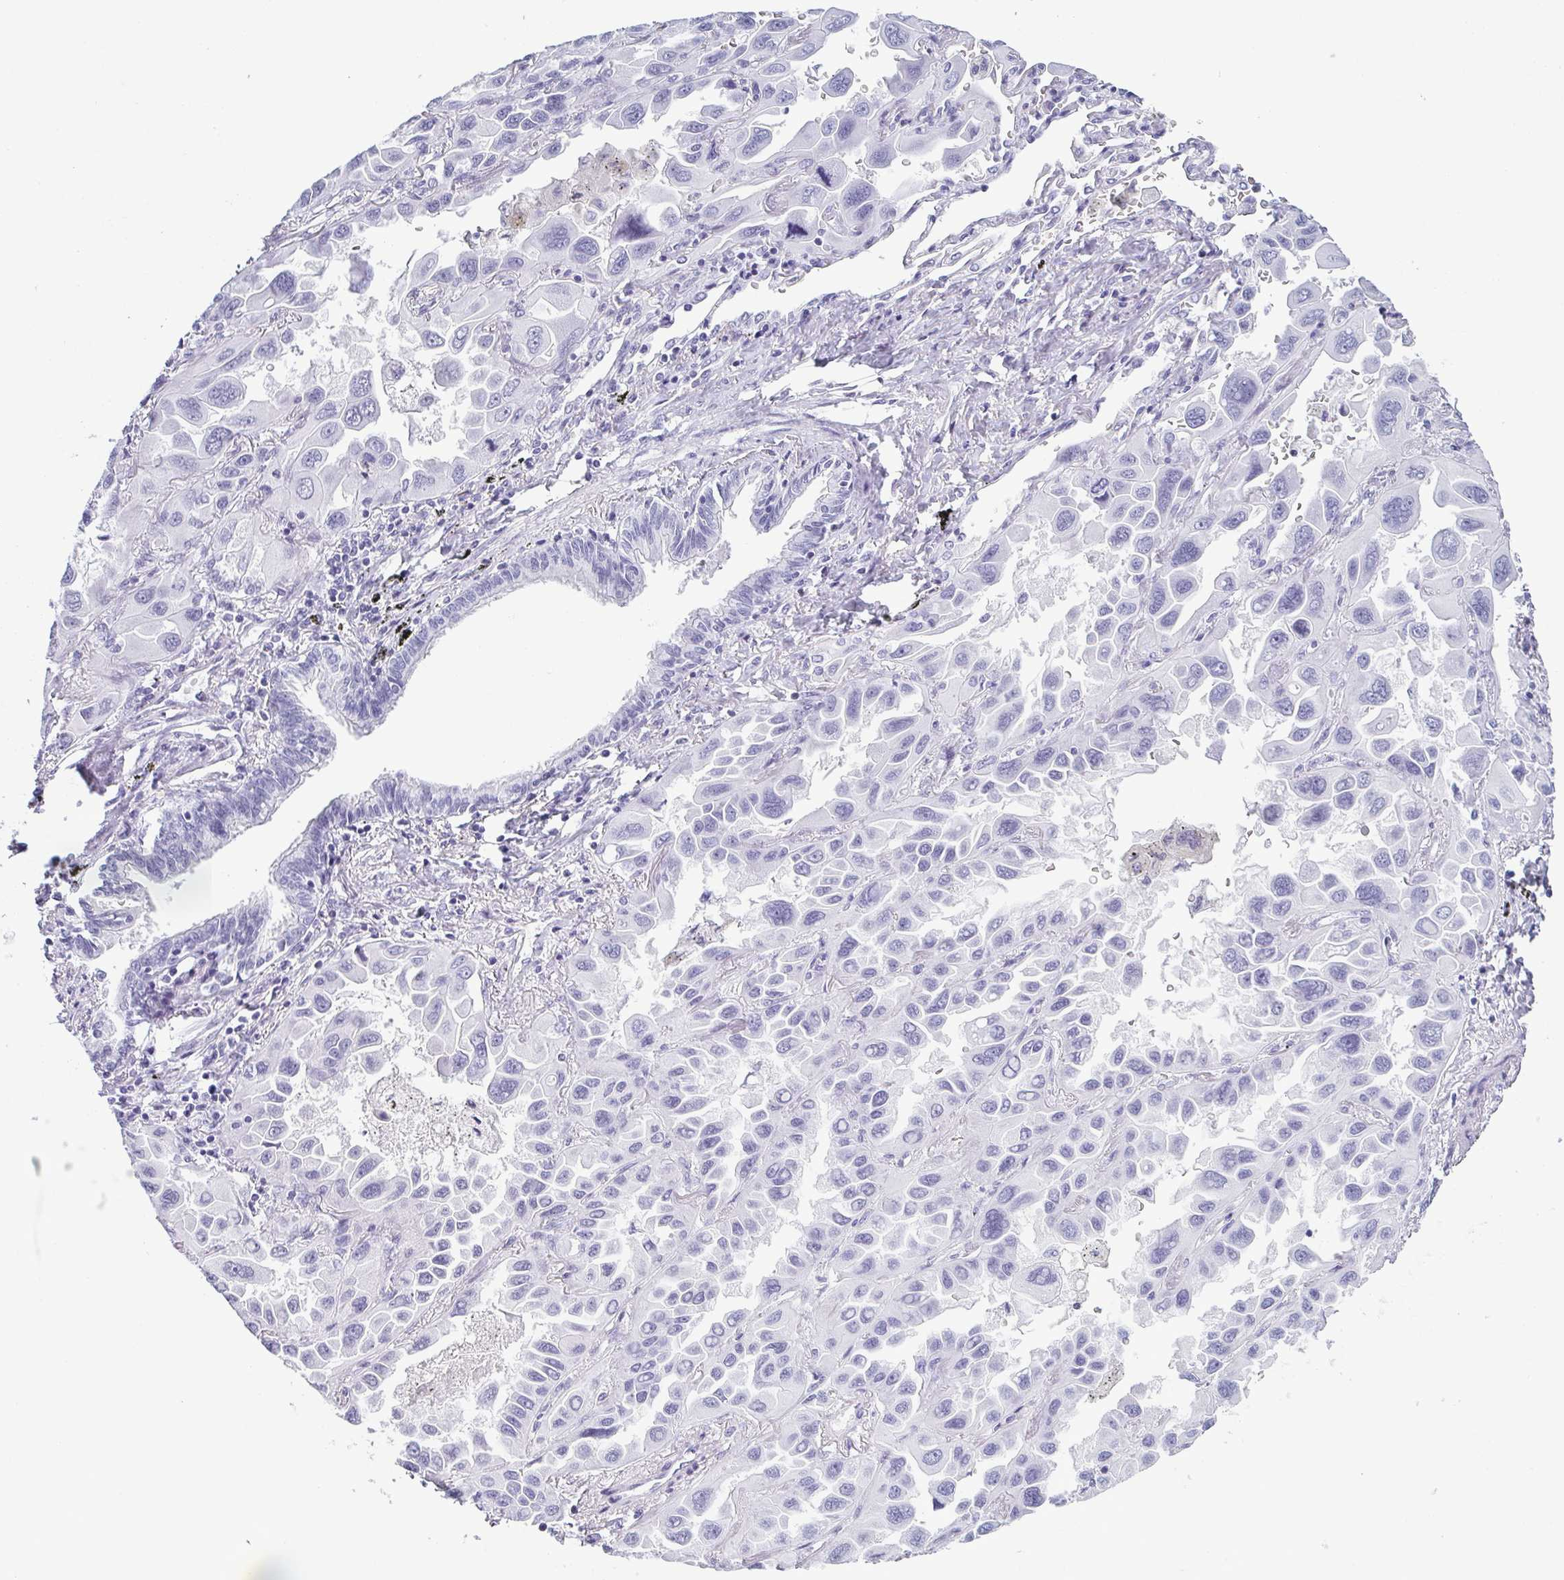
{"staining": {"intensity": "negative", "quantity": "none", "location": "none"}, "tissue": "lung cancer", "cell_type": "Tumor cells", "image_type": "cancer", "snomed": [{"axis": "morphology", "description": "Adenocarcinoma, NOS"}, {"axis": "topography", "description": "Lung"}], "caption": "Tumor cells are negative for protein expression in human adenocarcinoma (lung). The staining was performed using DAB (3,3'-diaminobenzidine) to visualize the protein expression in brown, while the nuclei were stained in blue with hematoxylin (Magnification: 20x).", "gene": "CDA", "patient": {"sex": "male", "age": 64}}